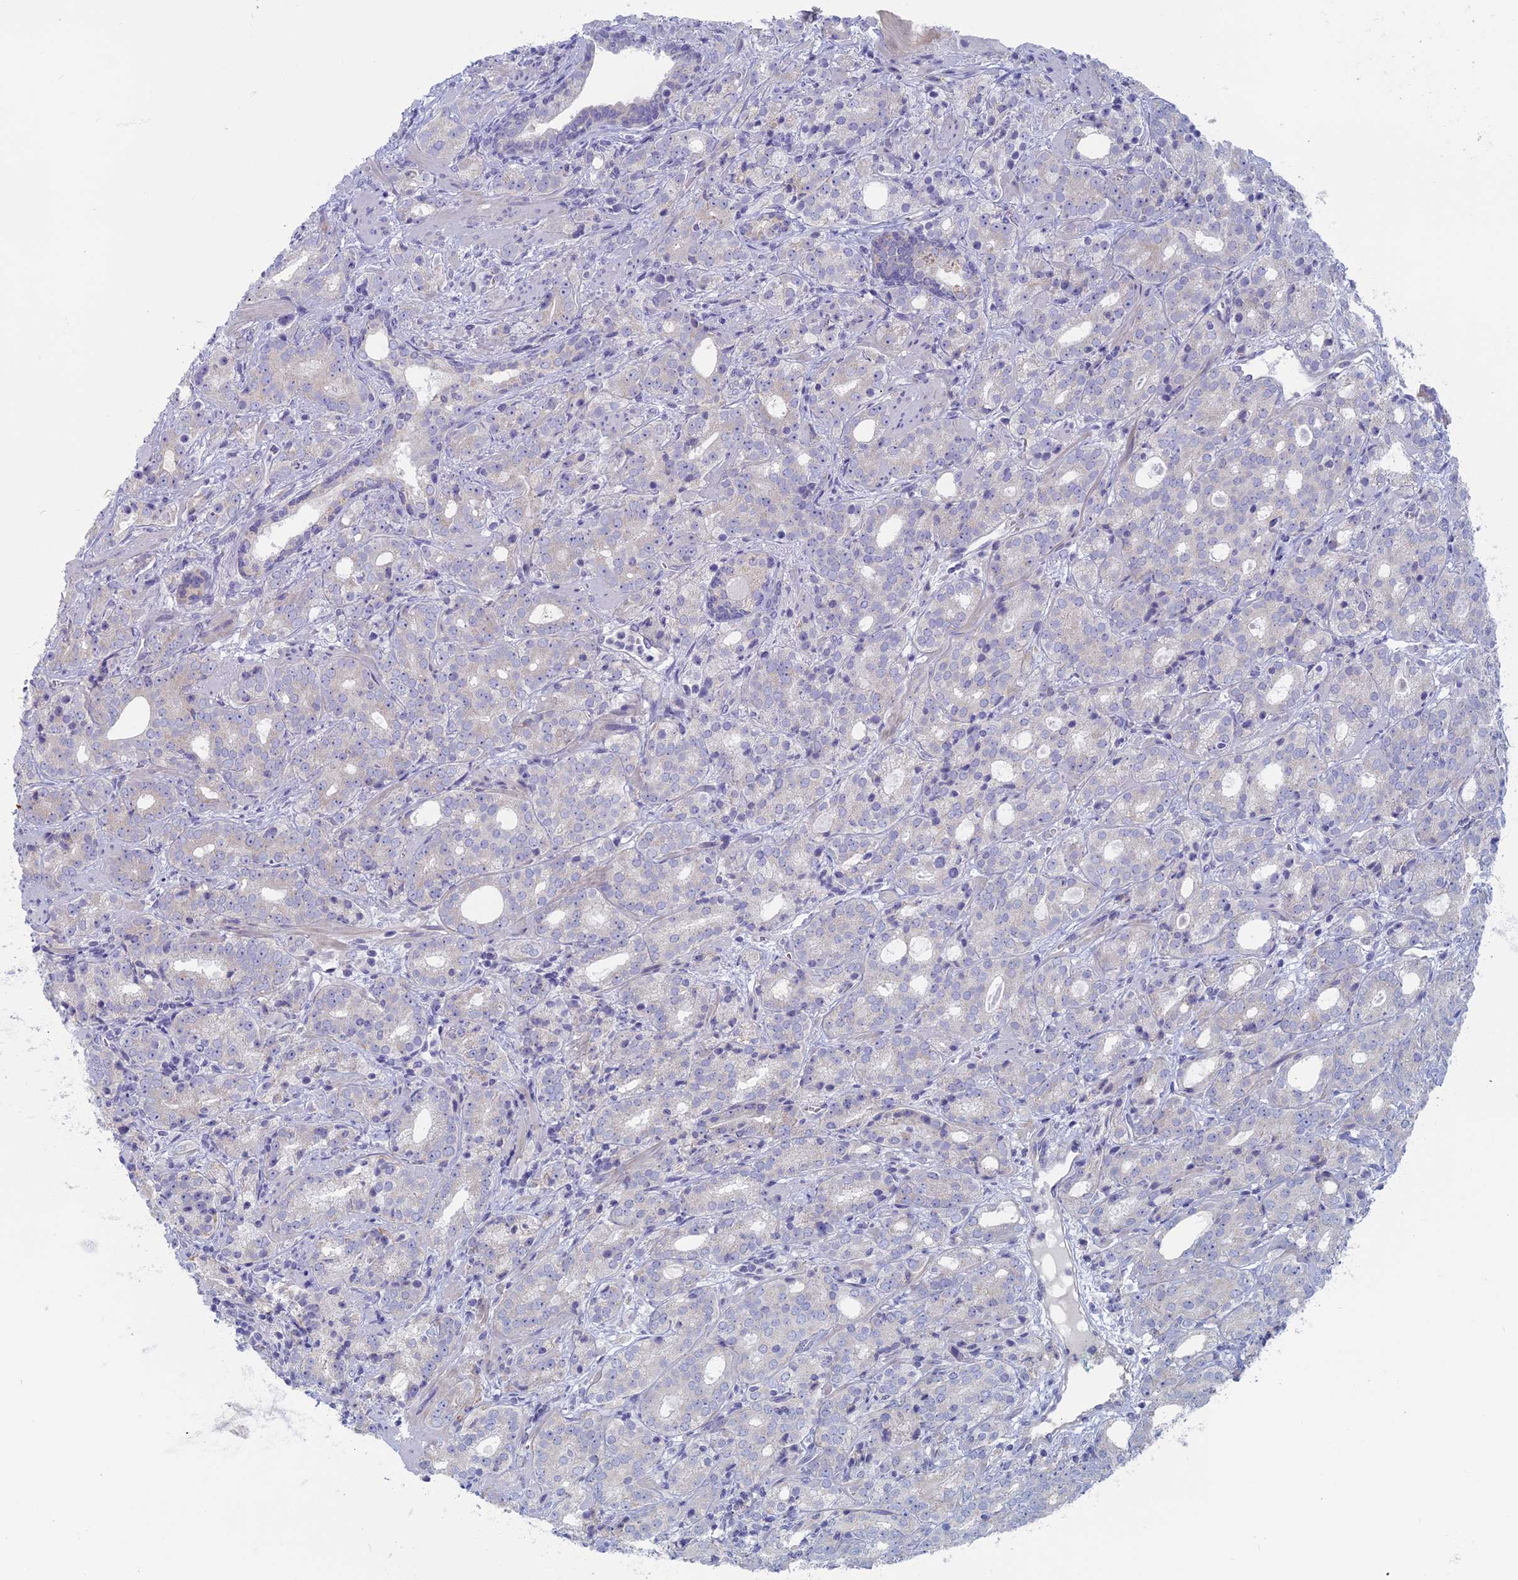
{"staining": {"intensity": "negative", "quantity": "none", "location": "none"}, "tissue": "prostate cancer", "cell_type": "Tumor cells", "image_type": "cancer", "snomed": [{"axis": "morphology", "description": "Adenocarcinoma, High grade"}, {"axis": "topography", "description": "Prostate"}], "caption": "The IHC photomicrograph has no significant expression in tumor cells of adenocarcinoma (high-grade) (prostate) tissue.", "gene": "TBC1D30", "patient": {"sex": "male", "age": 64}}